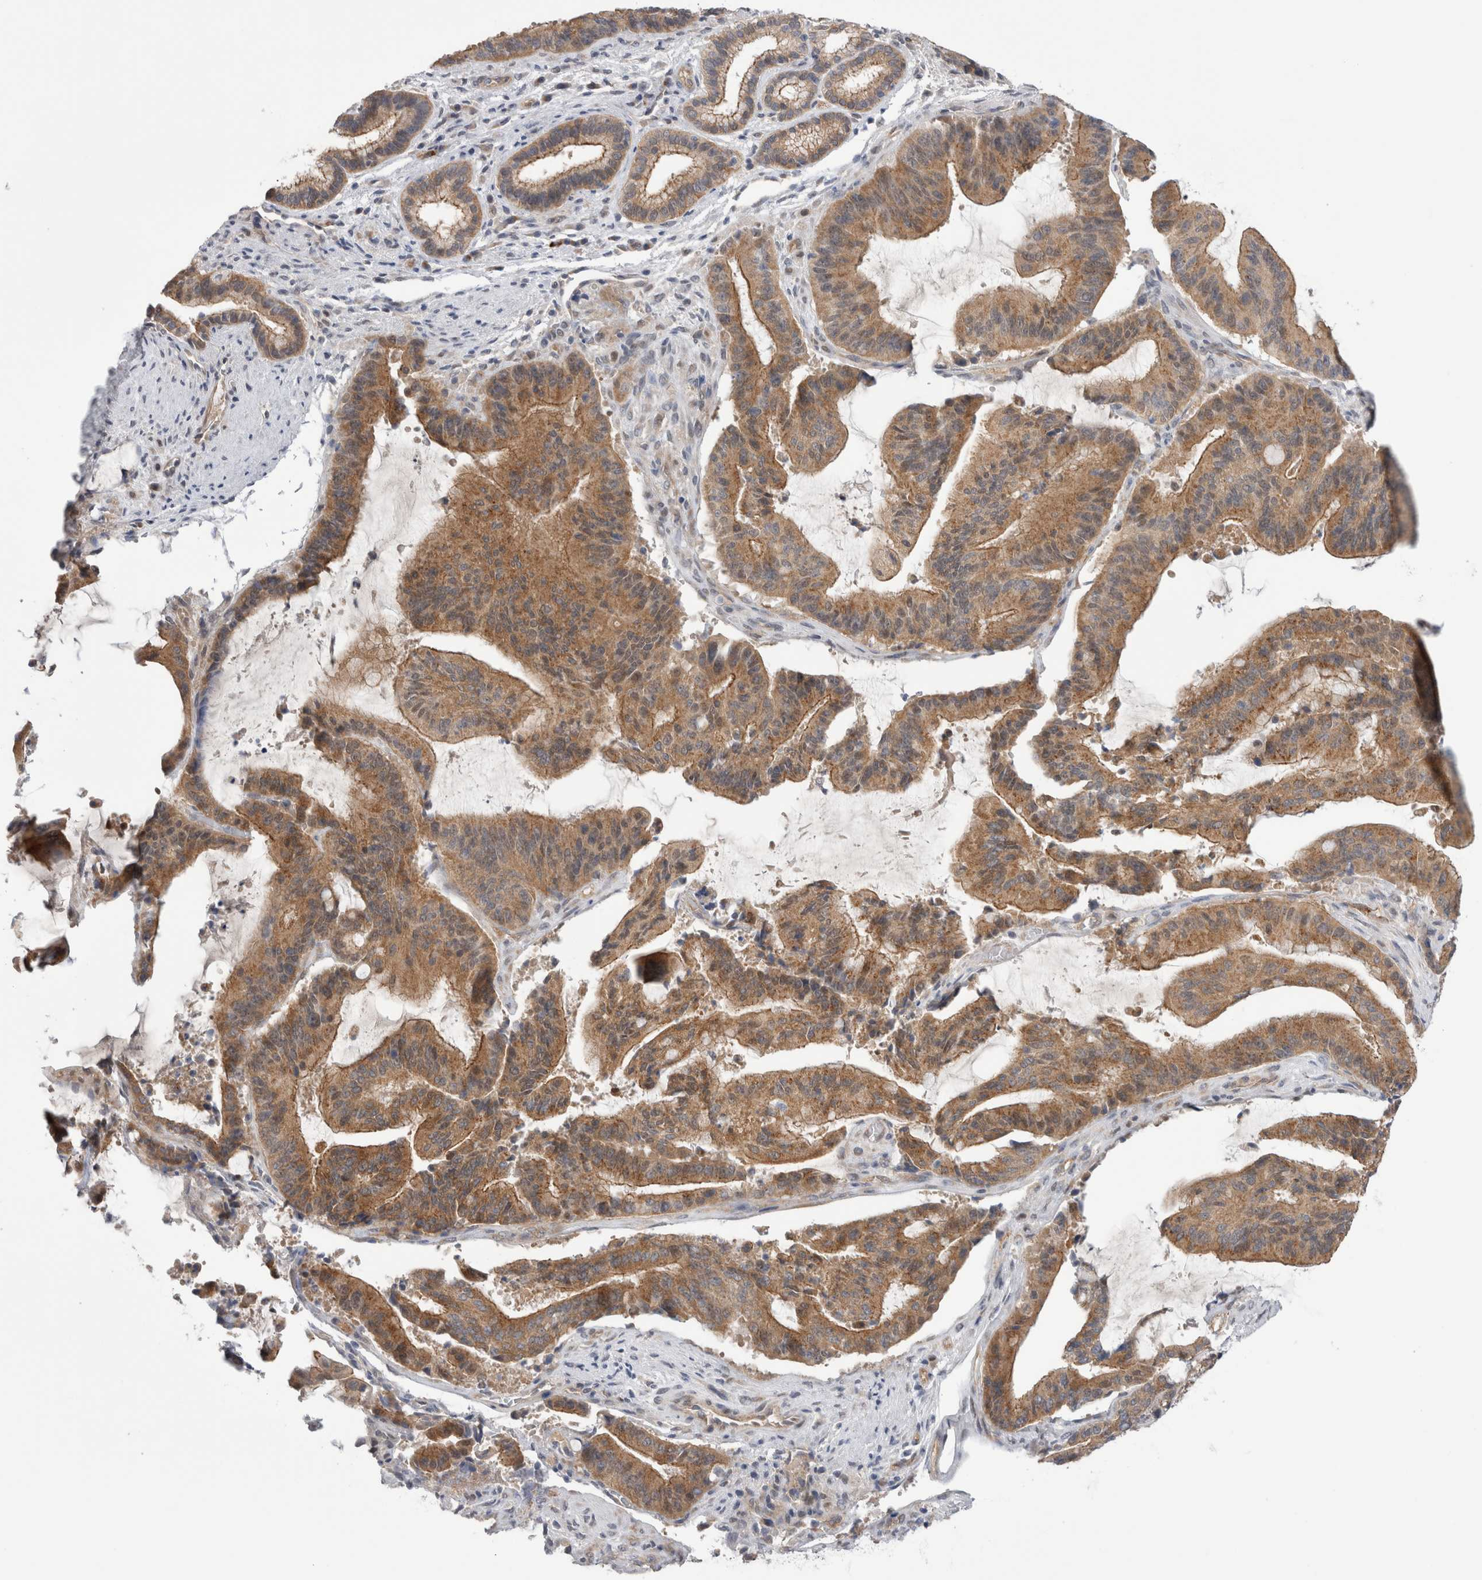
{"staining": {"intensity": "moderate", "quantity": ">75%", "location": "cytoplasmic/membranous"}, "tissue": "liver cancer", "cell_type": "Tumor cells", "image_type": "cancer", "snomed": [{"axis": "morphology", "description": "Normal tissue, NOS"}, {"axis": "morphology", "description": "Cholangiocarcinoma"}, {"axis": "topography", "description": "Liver"}, {"axis": "topography", "description": "Peripheral nerve tissue"}], "caption": "Liver cancer stained with immunohistochemistry demonstrates moderate cytoplasmic/membranous positivity in approximately >75% of tumor cells.", "gene": "TAFA5", "patient": {"sex": "female", "age": 73}}